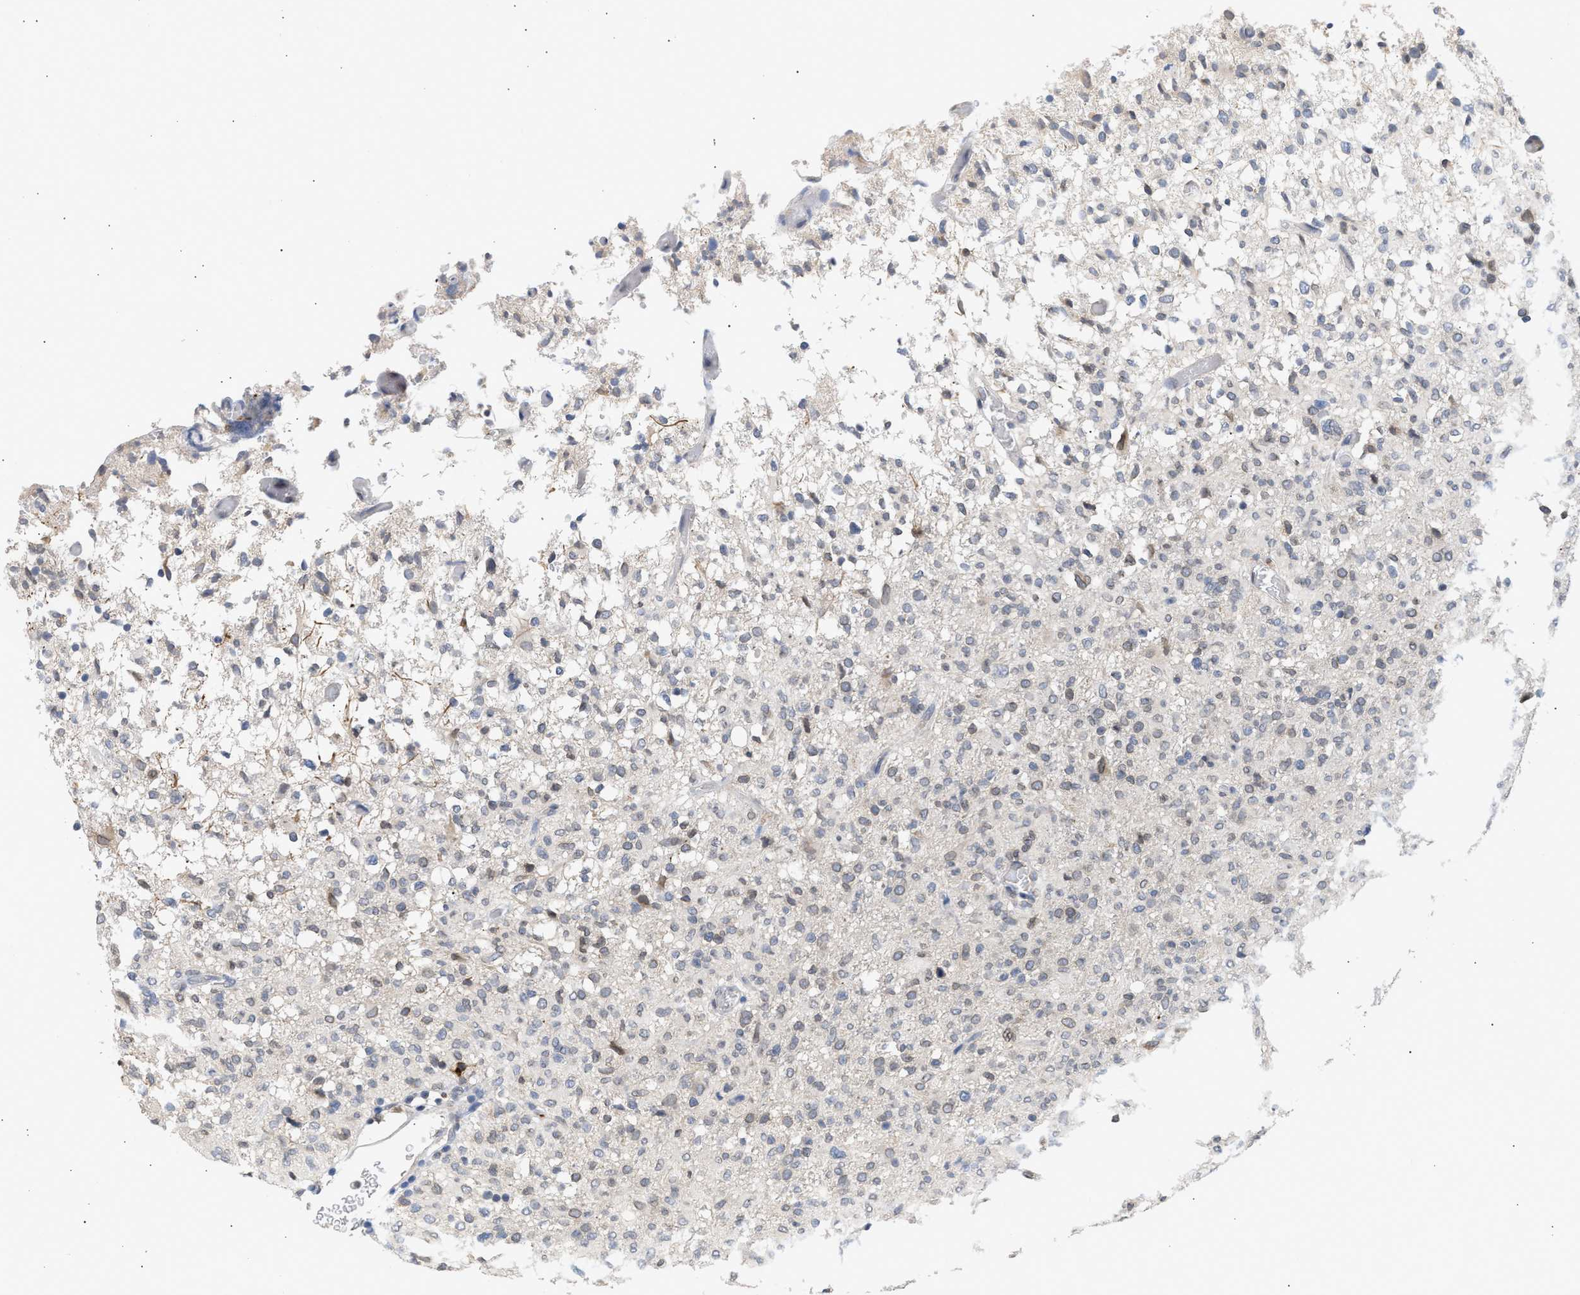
{"staining": {"intensity": "weak", "quantity": "<25%", "location": "cytoplasmic/membranous,nuclear"}, "tissue": "glioma", "cell_type": "Tumor cells", "image_type": "cancer", "snomed": [{"axis": "morphology", "description": "Glioma, malignant, High grade"}, {"axis": "topography", "description": "Brain"}], "caption": "Protein analysis of glioma exhibits no significant staining in tumor cells.", "gene": "NUP62", "patient": {"sex": "female", "age": 57}}